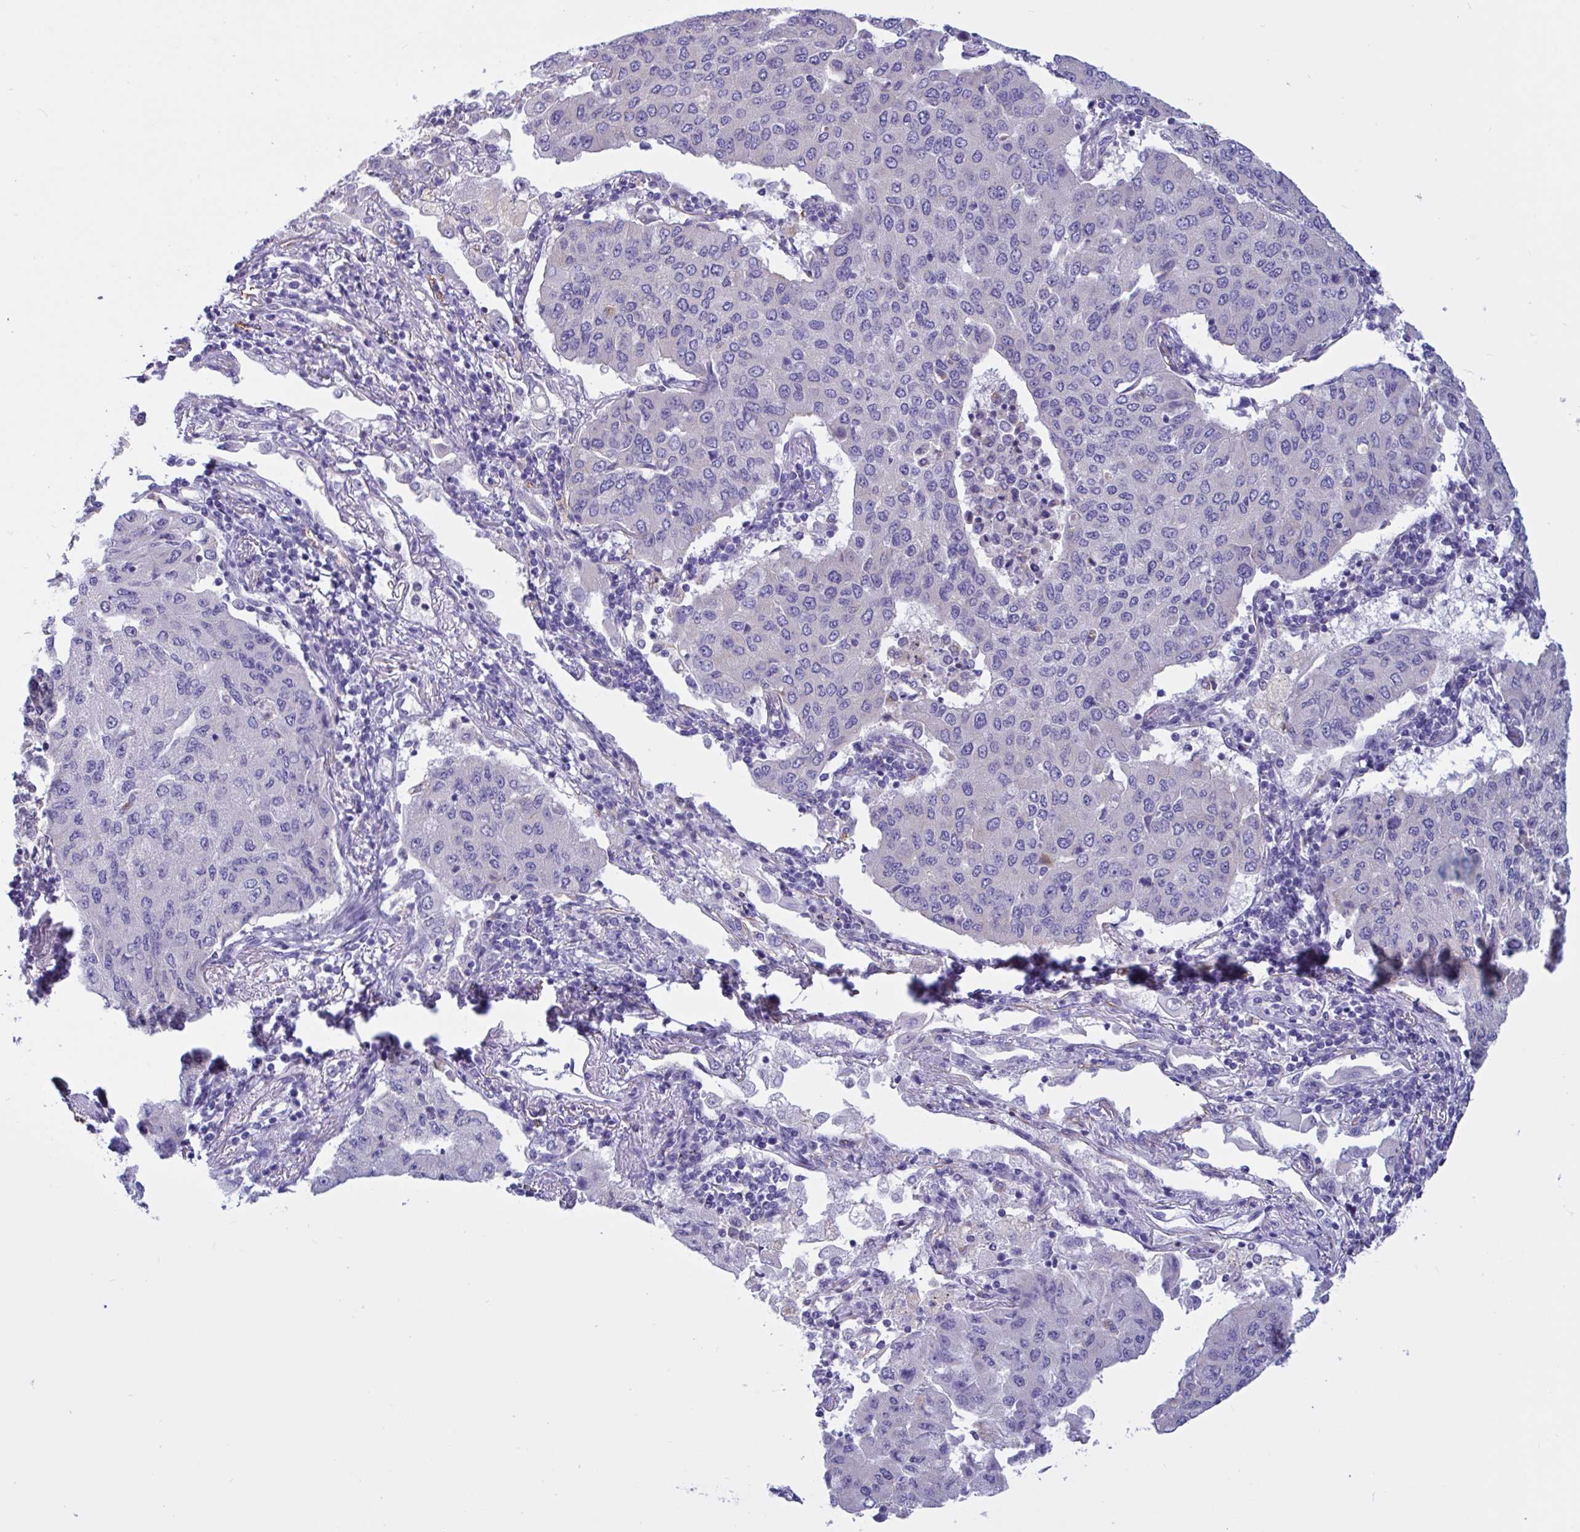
{"staining": {"intensity": "negative", "quantity": "none", "location": "none"}, "tissue": "lung cancer", "cell_type": "Tumor cells", "image_type": "cancer", "snomed": [{"axis": "morphology", "description": "Squamous cell carcinoma, NOS"}, {"axis": "topography", "description": "Lung"}], "caption": "Lung cancer was stained to show a protein in brown. There is no significant positivity in tumor cells.", "gene": "RPL22L1", "patient": {"sex": "male", "age": 74}}